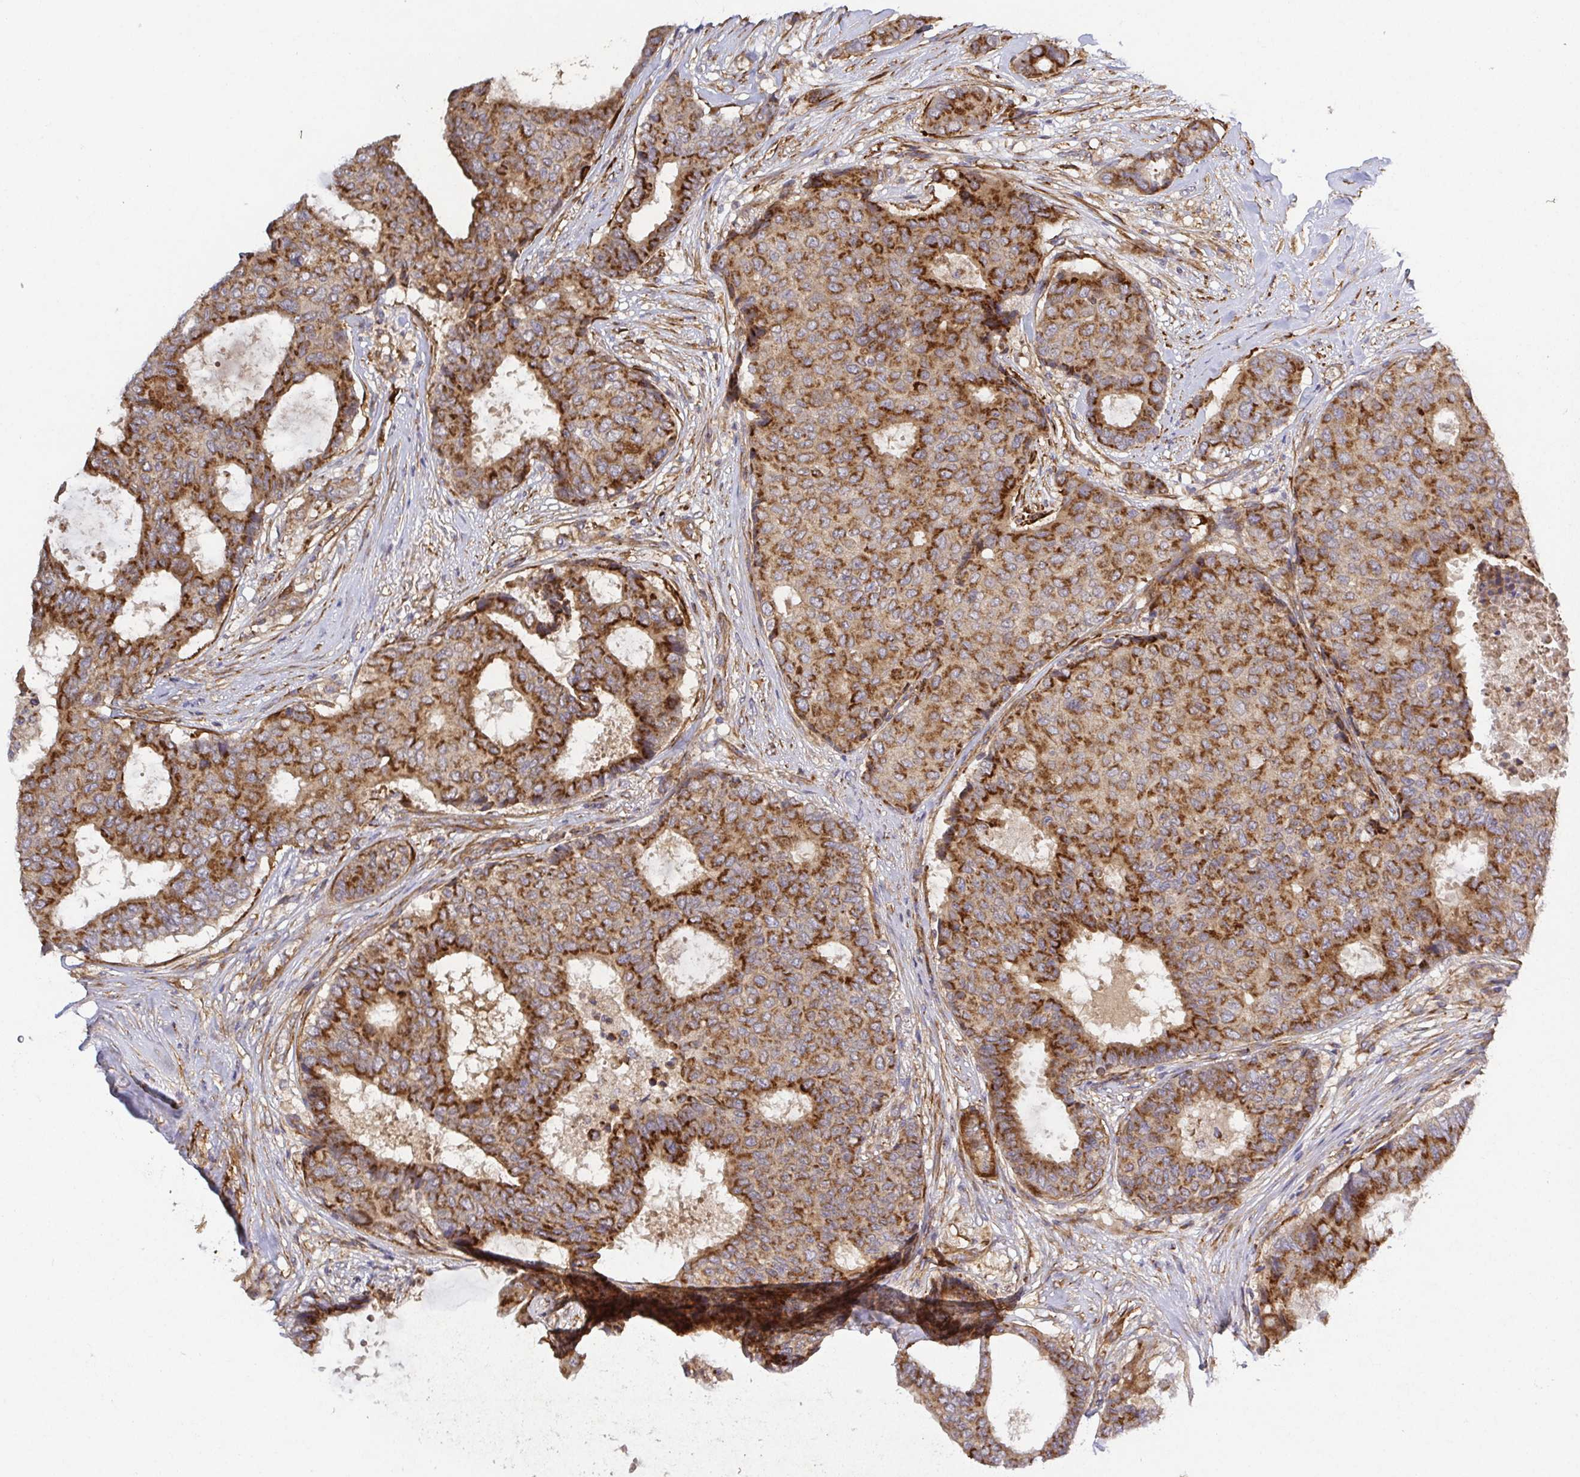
{"staining": {"intensity": "moderate", "quantity": ">75%", "location": "cytoplasmic/membranous"}, "tissue": "breast cancer", "cell_type": "Tumor cells", "image_type": "cancer", "snomed": [{"axis": "morphology", "description": "Duct carcinoma"}, {"axis": "topography", "description": "Breast"}], "caption": "The immunohistochemical stain highlights moderate cytoplasmic/membranous expression in tumor cells of intraductal carcinoma (breast) tissue.", "gene": "TM9SF4", "patient": {"sex": "female", "age": 75}}